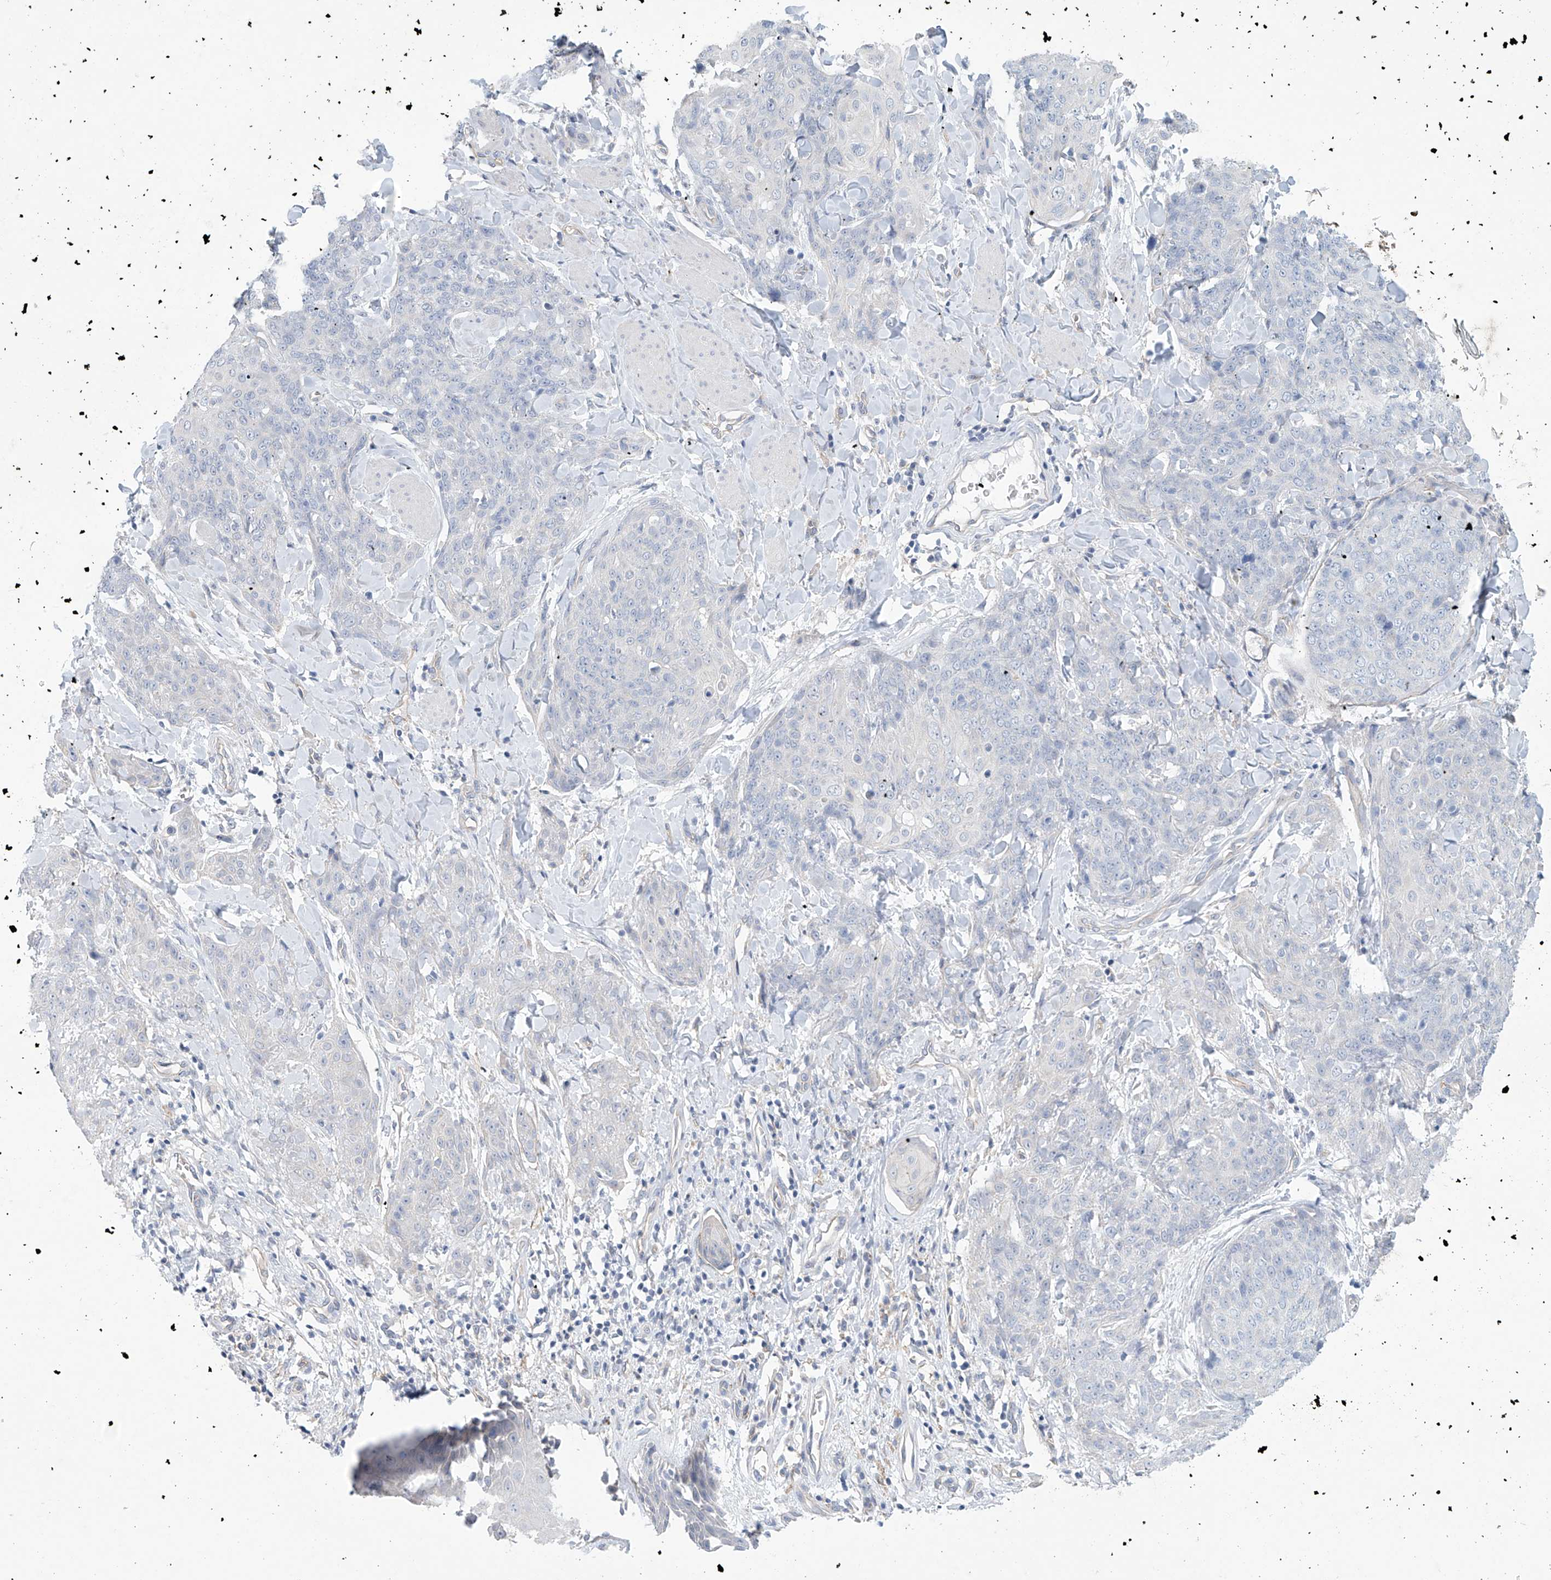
{"staining": {"intensity": "negative", "quantity": "none", "location": "none"}, "tissue": "skin cancer", "cell_type": "Tumor cells", "image_type": "cancer", "snomed": [{"axis": "morphology", "description": "Squamous cell carcinoma, NOS"}, {"axis": "topography", "description": "Skin"}, {"axis": "topography", "description": "Vulva"}], "caption": "There is no significant positivity in tumor cells of skin cancer (squamous cell carcinoma).", "gene": "ABHD13", "patient": {"sex": "female", "age": 85}}